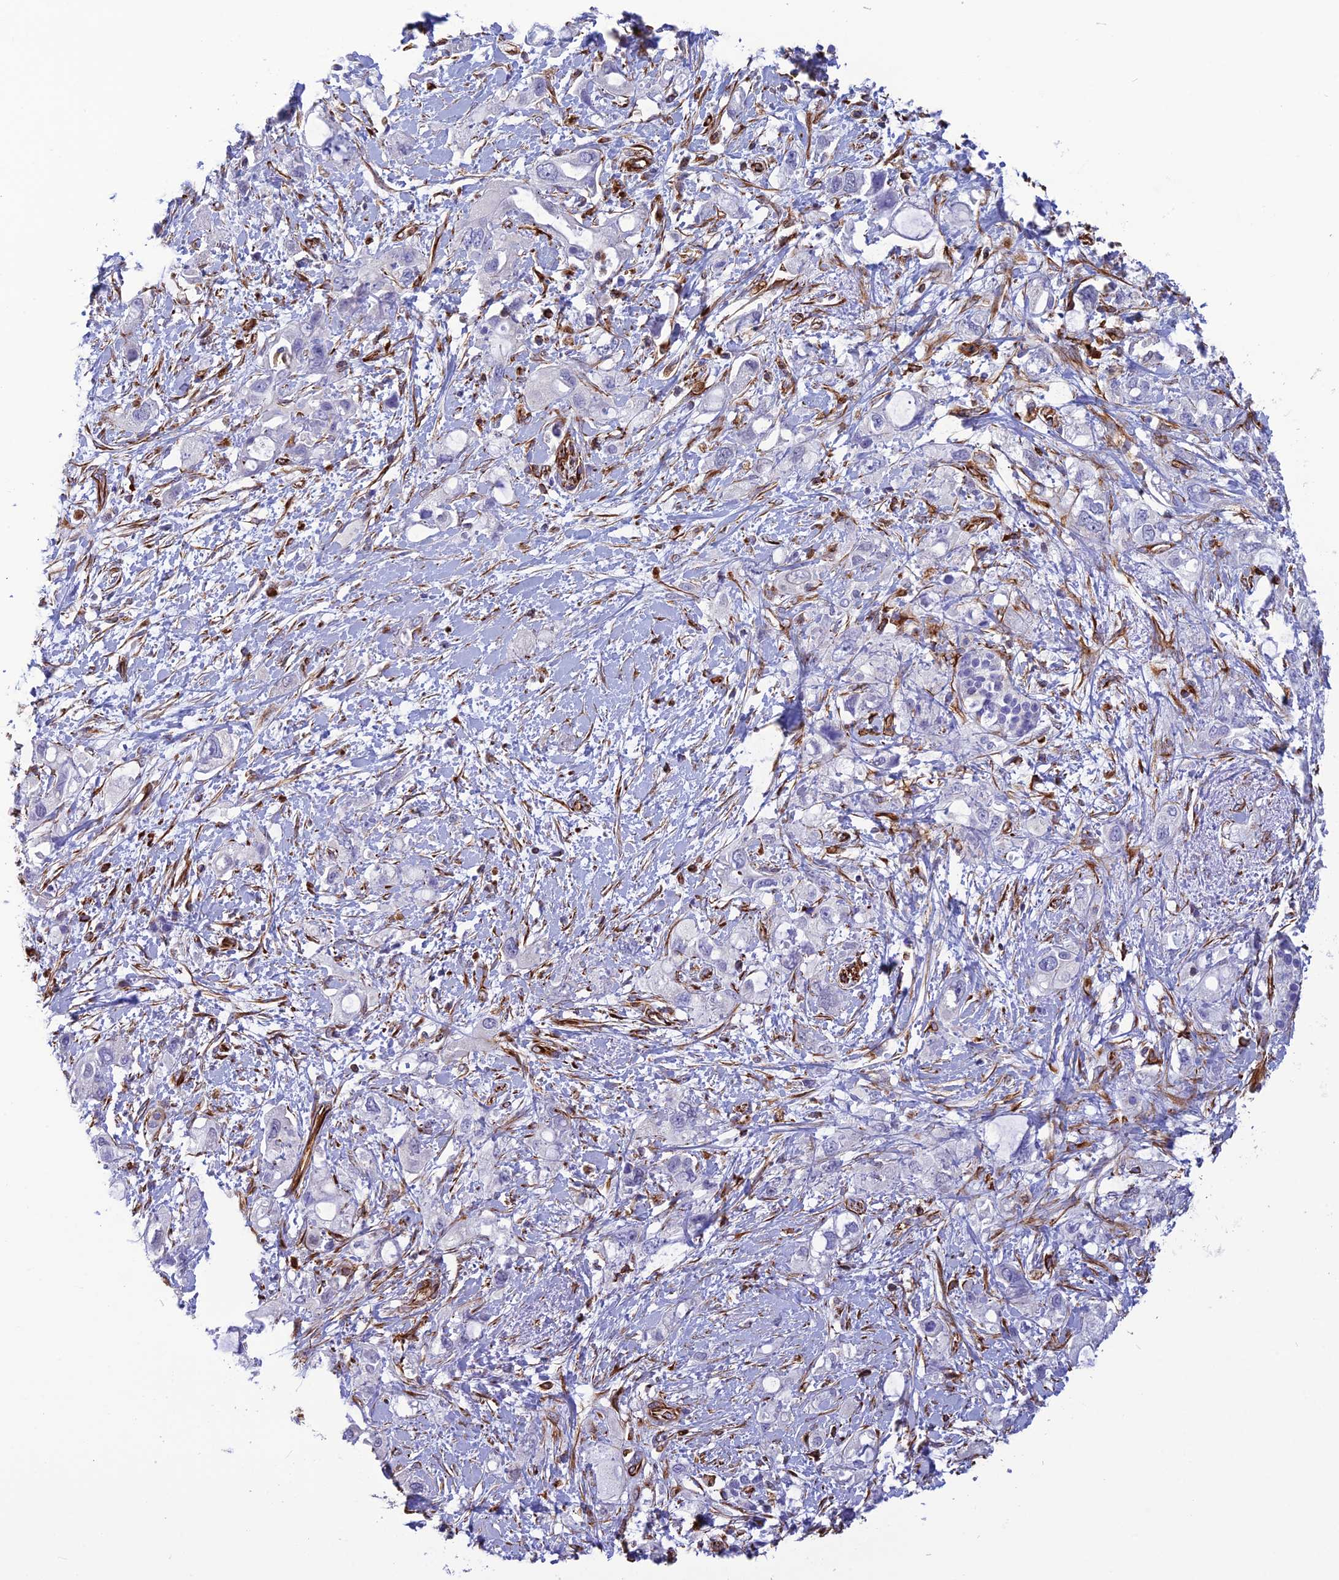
{"staining": {"intensity": "negative", "quantity": "none", "location": "none"}, "tissue": "pancreatic cancer", "cell_type": "Tumor cells", "image_type": "cancer", "snomed": [{"axis": "morphology", "description": "Adenocarcinoma, NOS"}, {"axis": "topography", "description": "Pancreas"}], "caption": "A photomicrograph of pancreatic adenocarcinoma stained for a protein demonstrates no brown staining in tumor cells.", "gene": "FBXL20", "patient": {"sex": "female", "age": 56}}